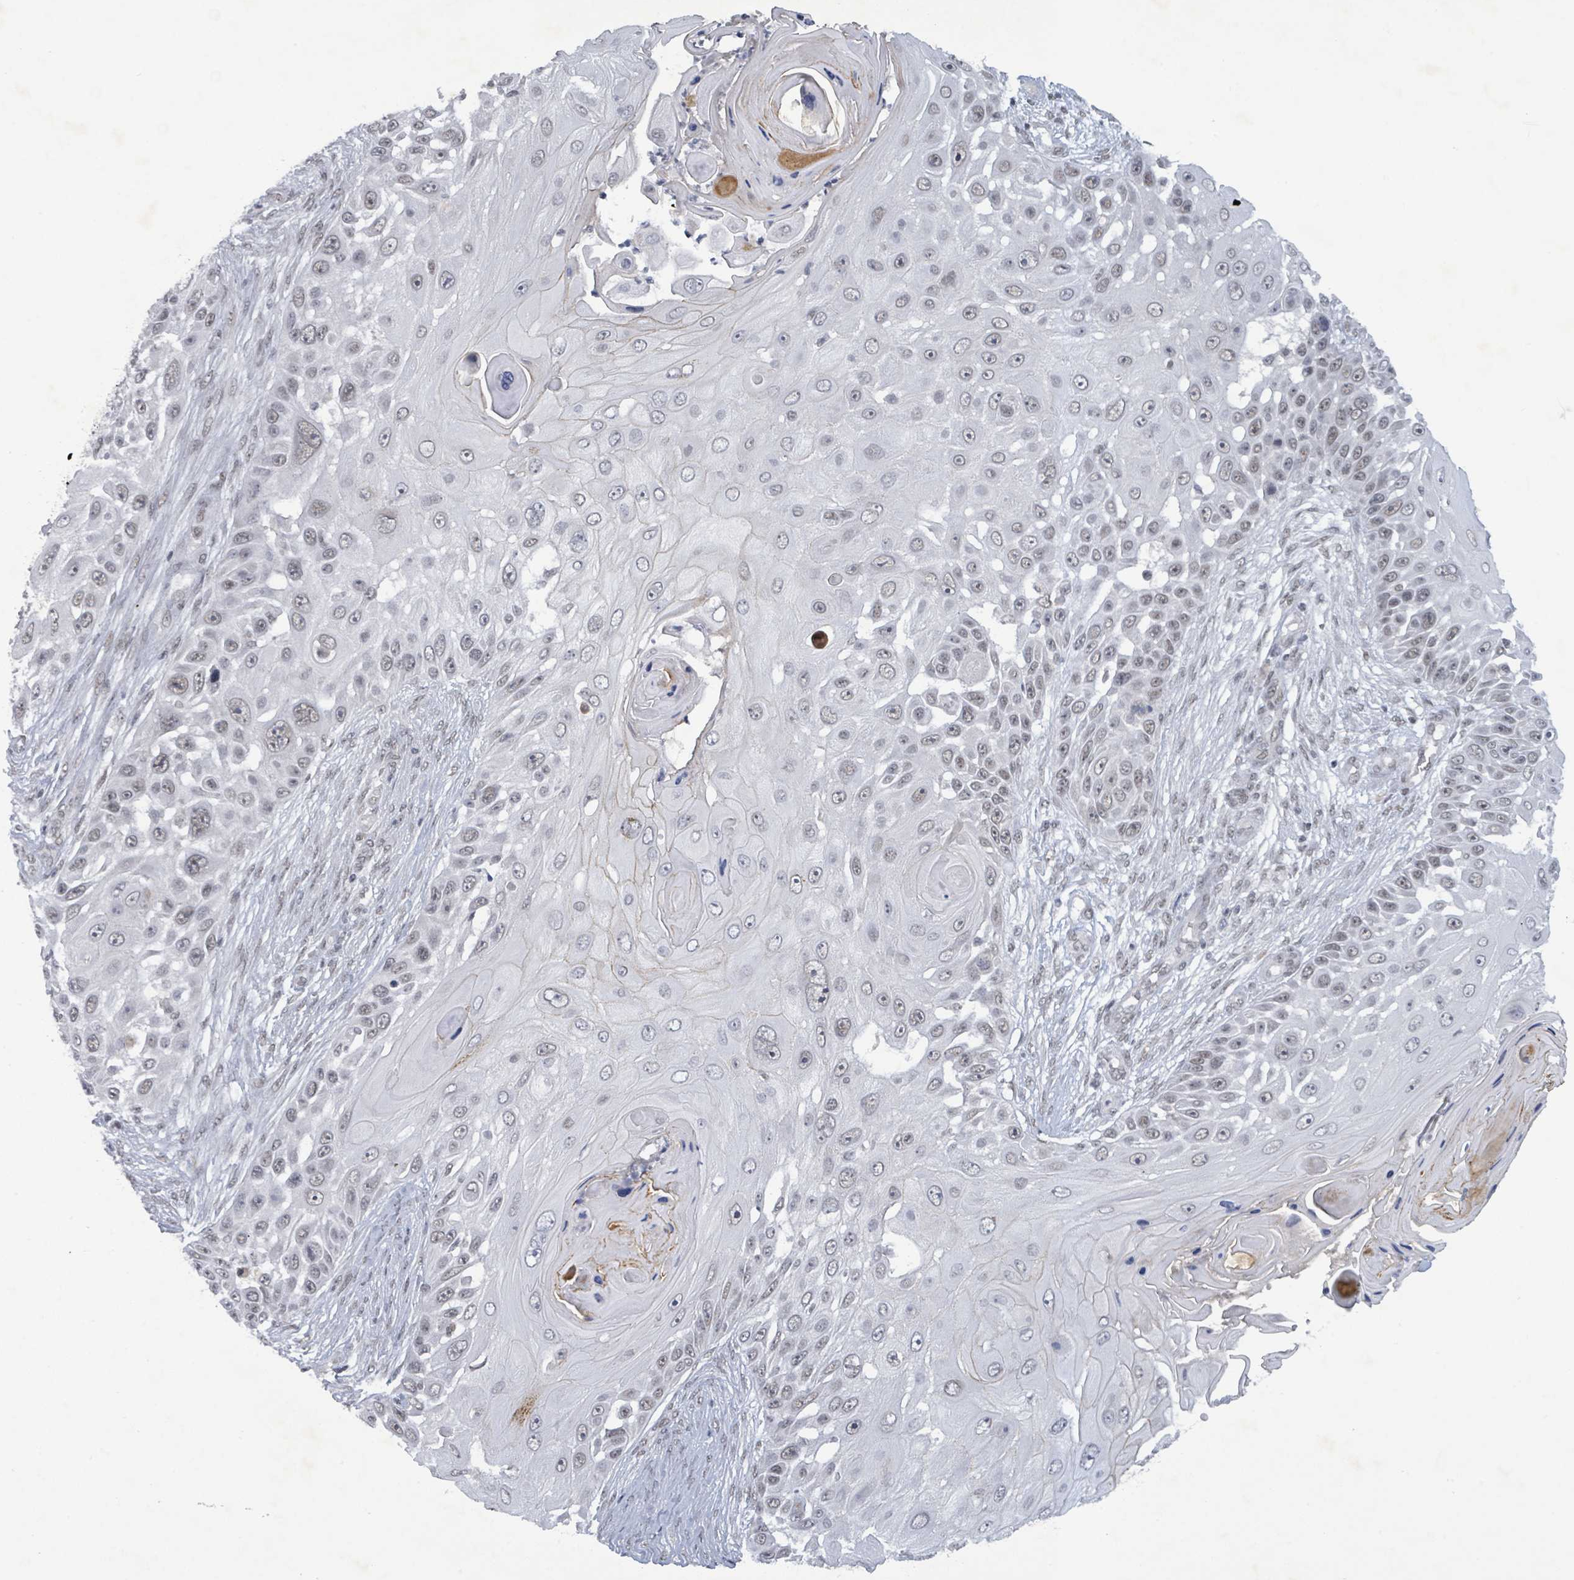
{"staining": {"intensity": "weak", "quantity": "25%-75%", "location": "nuclear"}, "tissue": "skin cancer", "cell_type": "Tumor cells", "image_type": "cancer", "snomed": [{"axis": "morphology", "description": "Squamous cell carcinoma, NOS"}, {"axis": "topography", "description": "Skin"}], "caption": "Immunohistochemistry (IHC) (DAB (3,3'-diaminobenzidine)) staining of skin cancer reveals weak nuclear protein staining in approximately 25%-75% of tumor cells.", "gene": "BANP", "patient": {"sex": "female", "age": 44}}